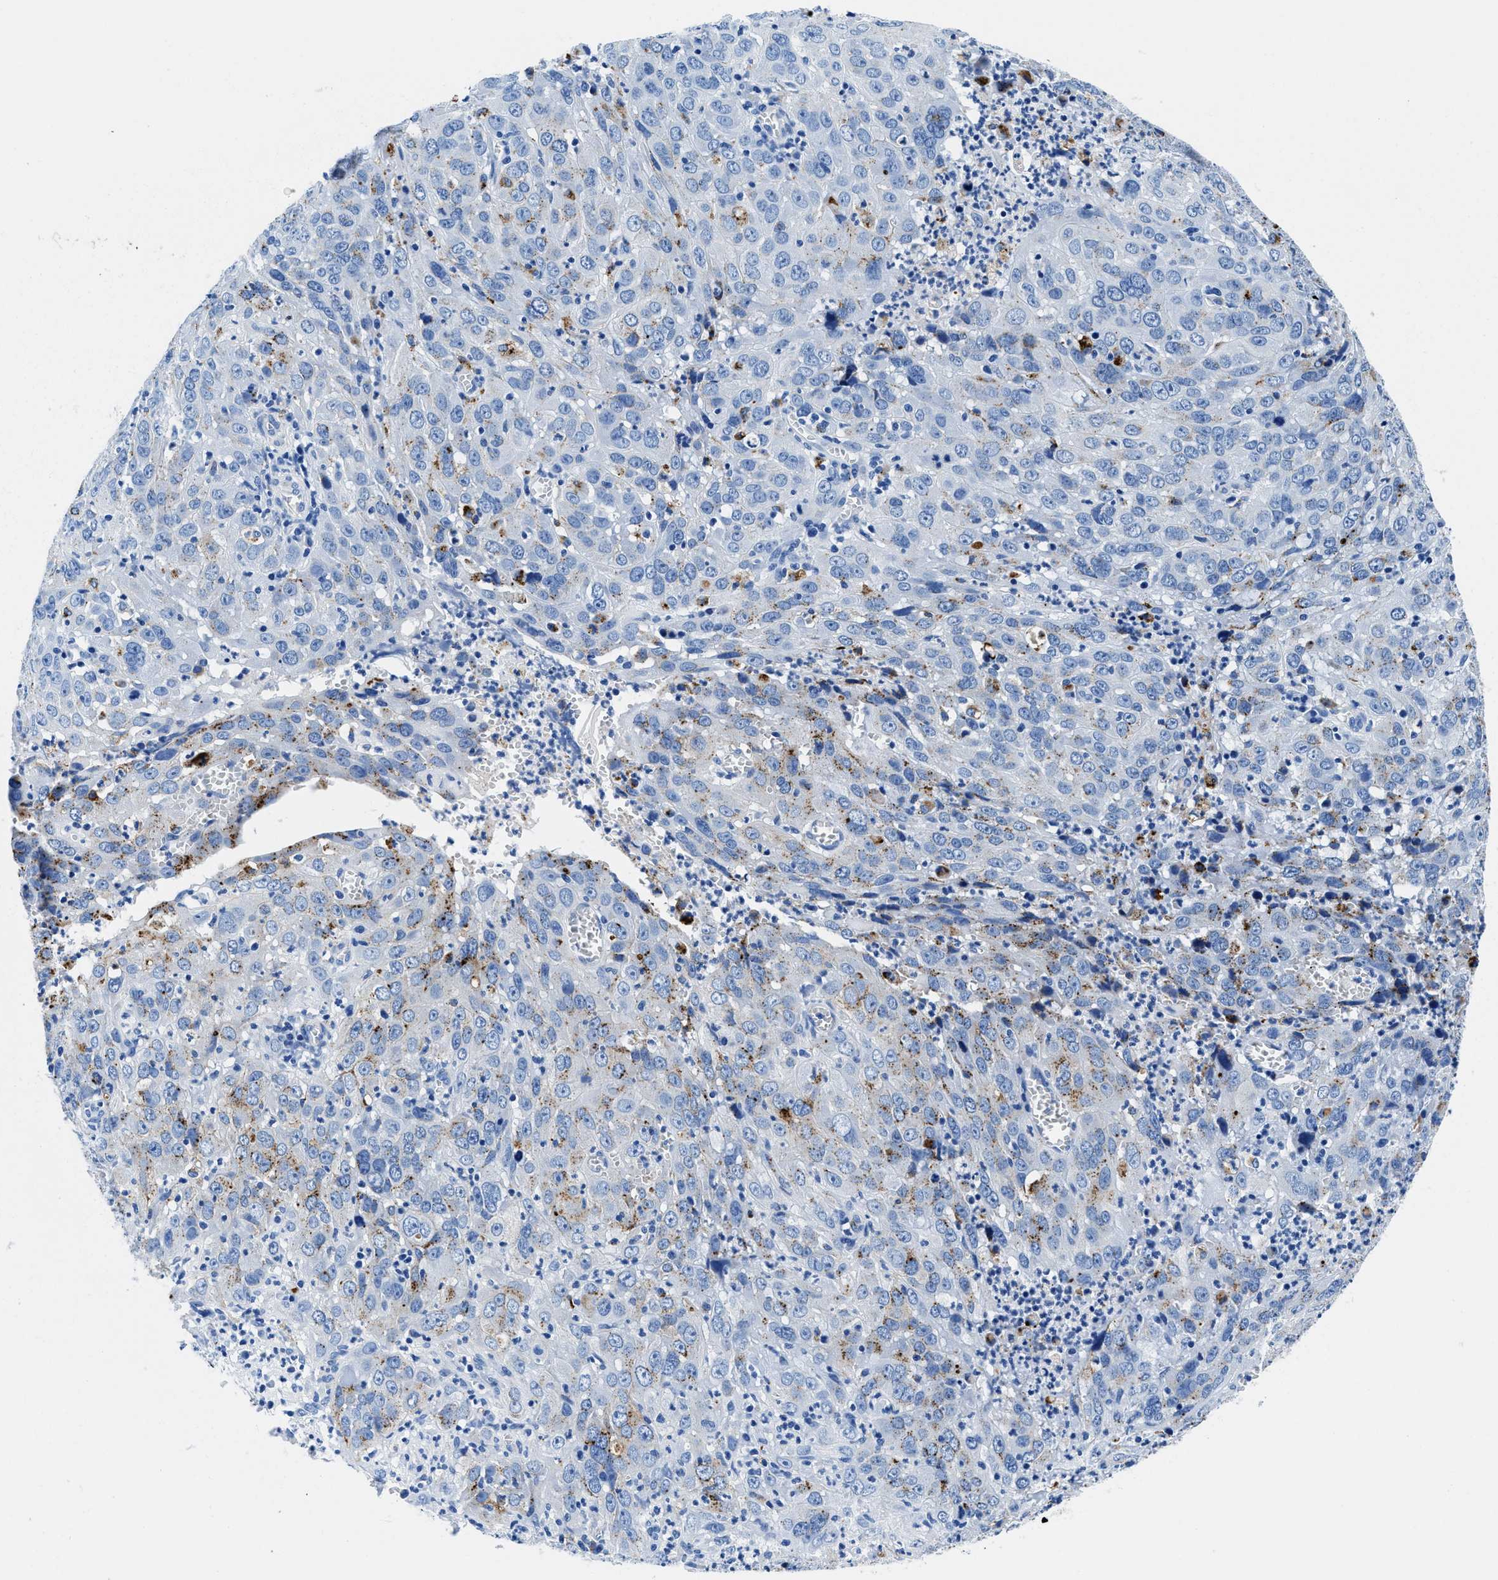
{"staining": {"intensity": "moderate", "quantity": "<25%", "location": "cytoplasmic/membranous"}, "tissue": "cervical cancer", "cell_type": "Tumor cells", "image_type": "cancer", "snomed": [{"axis": "morphology", "description": "Squamous cell carcinoma, NOS"}, {"axis": "topography", "description": "Cervix"}], "caption": "Immunohistochemistry micrograph of human squamous cell carcinoma (cervical) stained for a protein (brown), which exhibits low levels of moderate cytoplasmic/membranous expression in approximately <25% of tumor cells.", "gene": "OR14K1", "patient": {"sex": "female", "age": 32}}